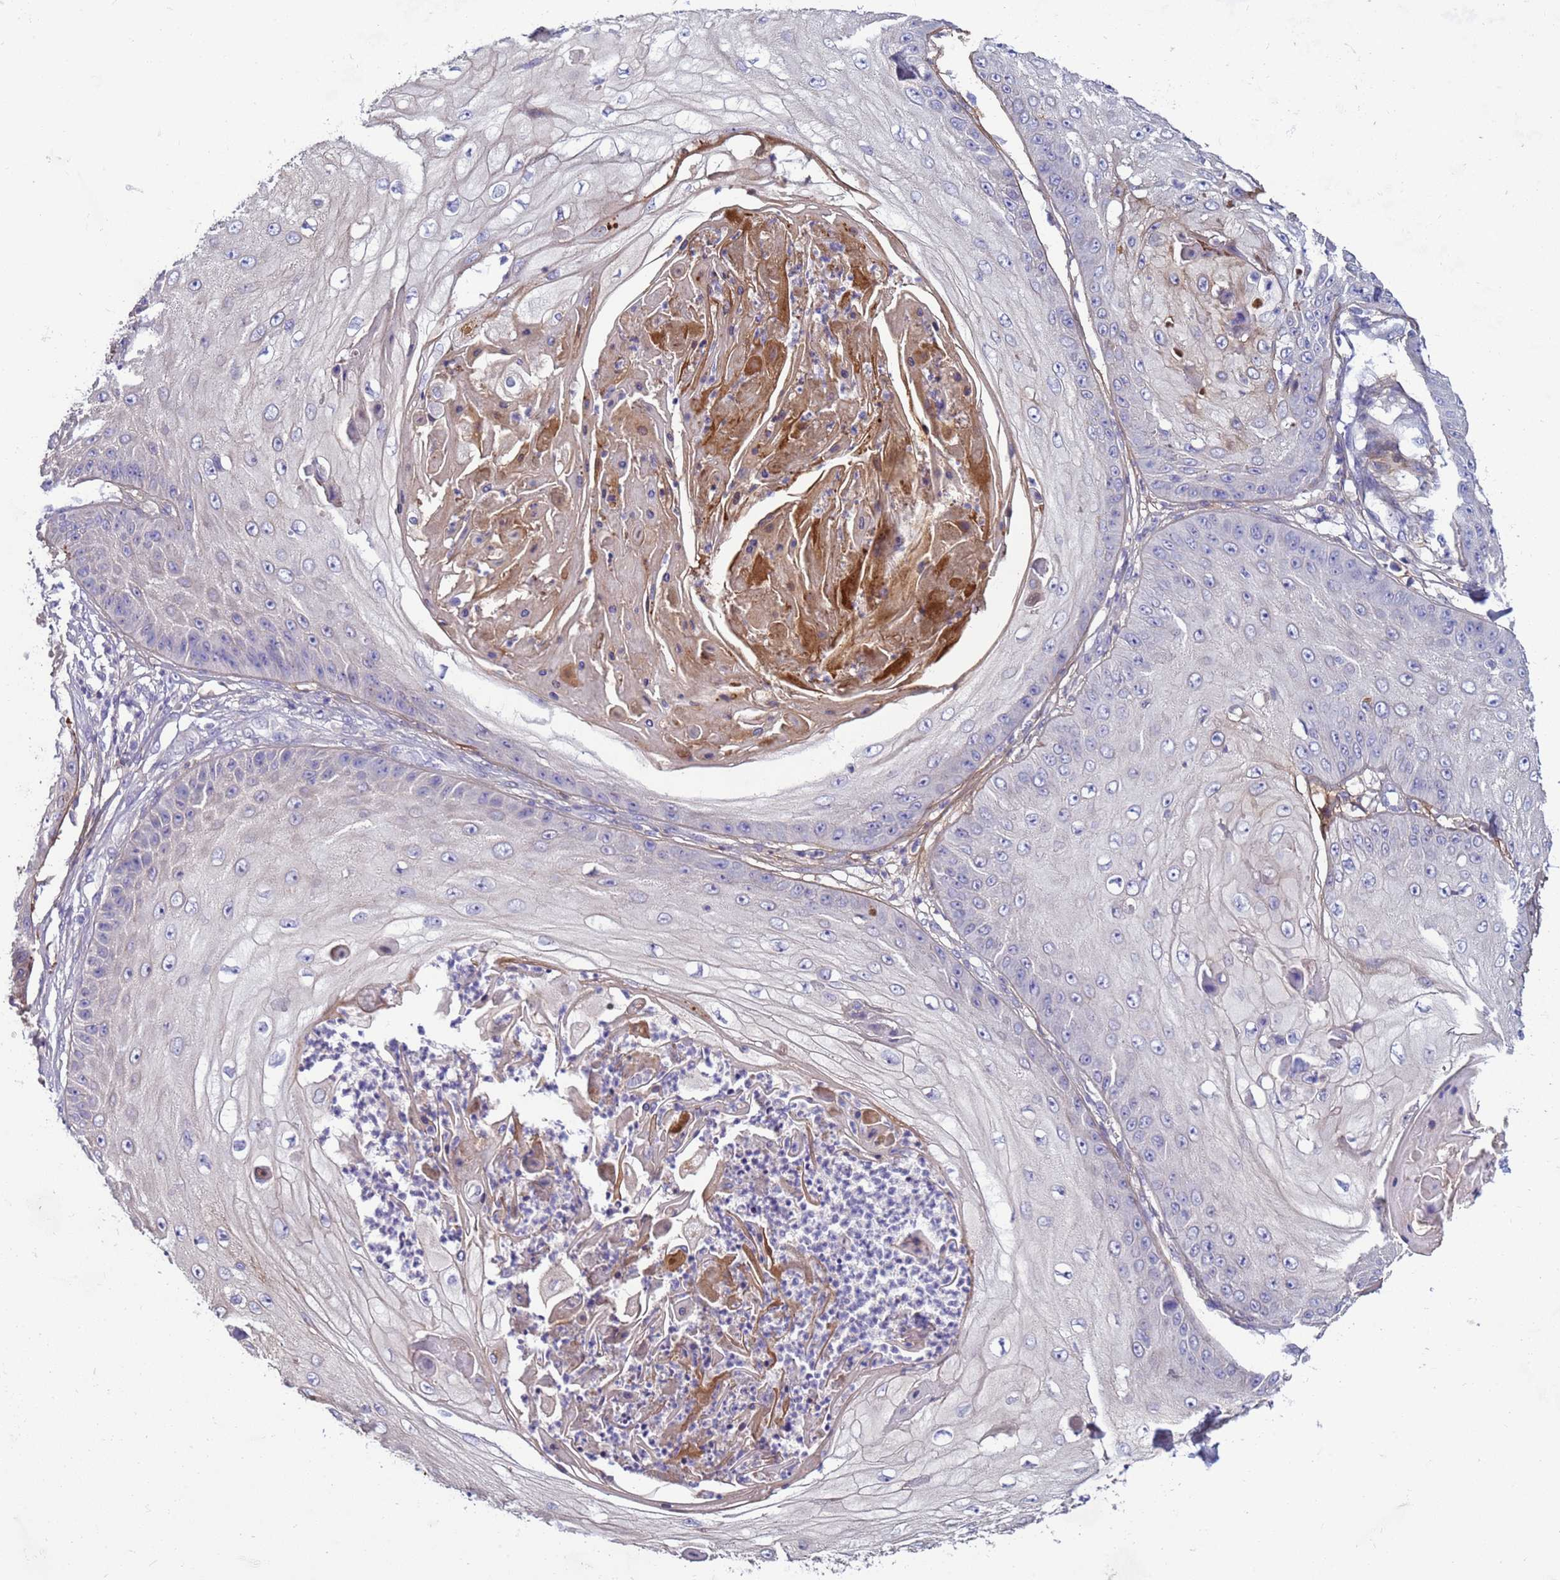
{"staining": {"intensity": "negative", "quantity": "none", "location": "none"}, "tissue": "skin cancer", "cell_type": "Tumor cells", "image_type": "cancer", "snomed": [{"axis": "morphology", "description": "Squamous cell carcinoma, NOS"}, {"axis": "topography", "description": "Skin"}], "caption": "Immunohistochemistry of human squamous cell carcinoma (skin) shows no expression in tumor cells.", "gene": "TRIM51", "patient": {"sex": "male", "age": 70}}